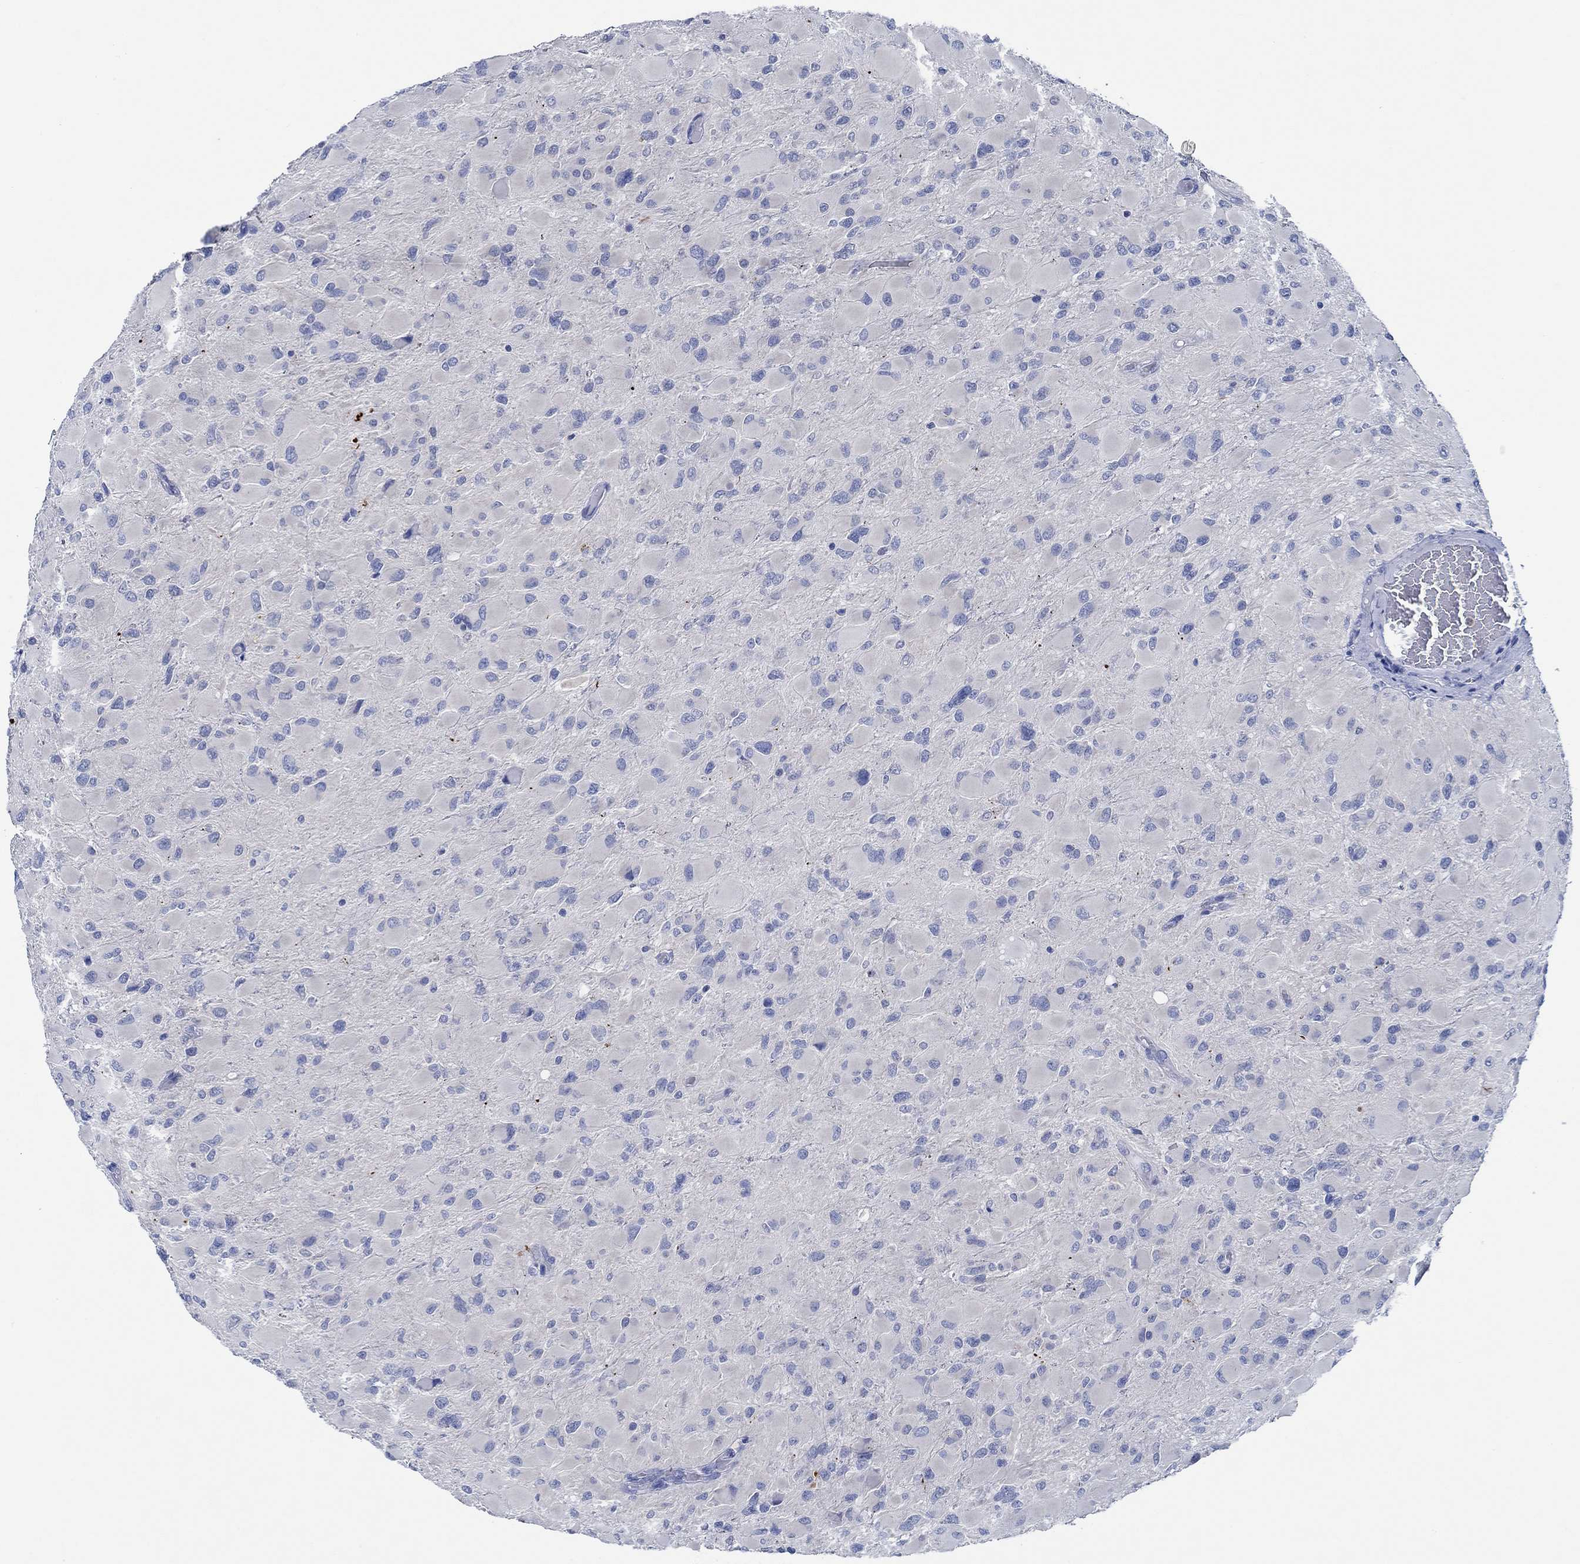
{"staining": {"intensity": "negative", "quantity": "none", "location": "none"}, "tissue": "glioma", "cell_type": "Tumor cells", "image_type": "cancer", "snomed": [{"axis": "morphology", "description": "Glioma, malignant, High grade"}, {"axis": "topography", "description": "Cerebral cortex"}], "caption": "This is an IHC image of human malignant glioma (high-grade). There is no expression in tumor cells.", "gene": "ZNF671", "patient": {"sex": "female", "age": 36}}